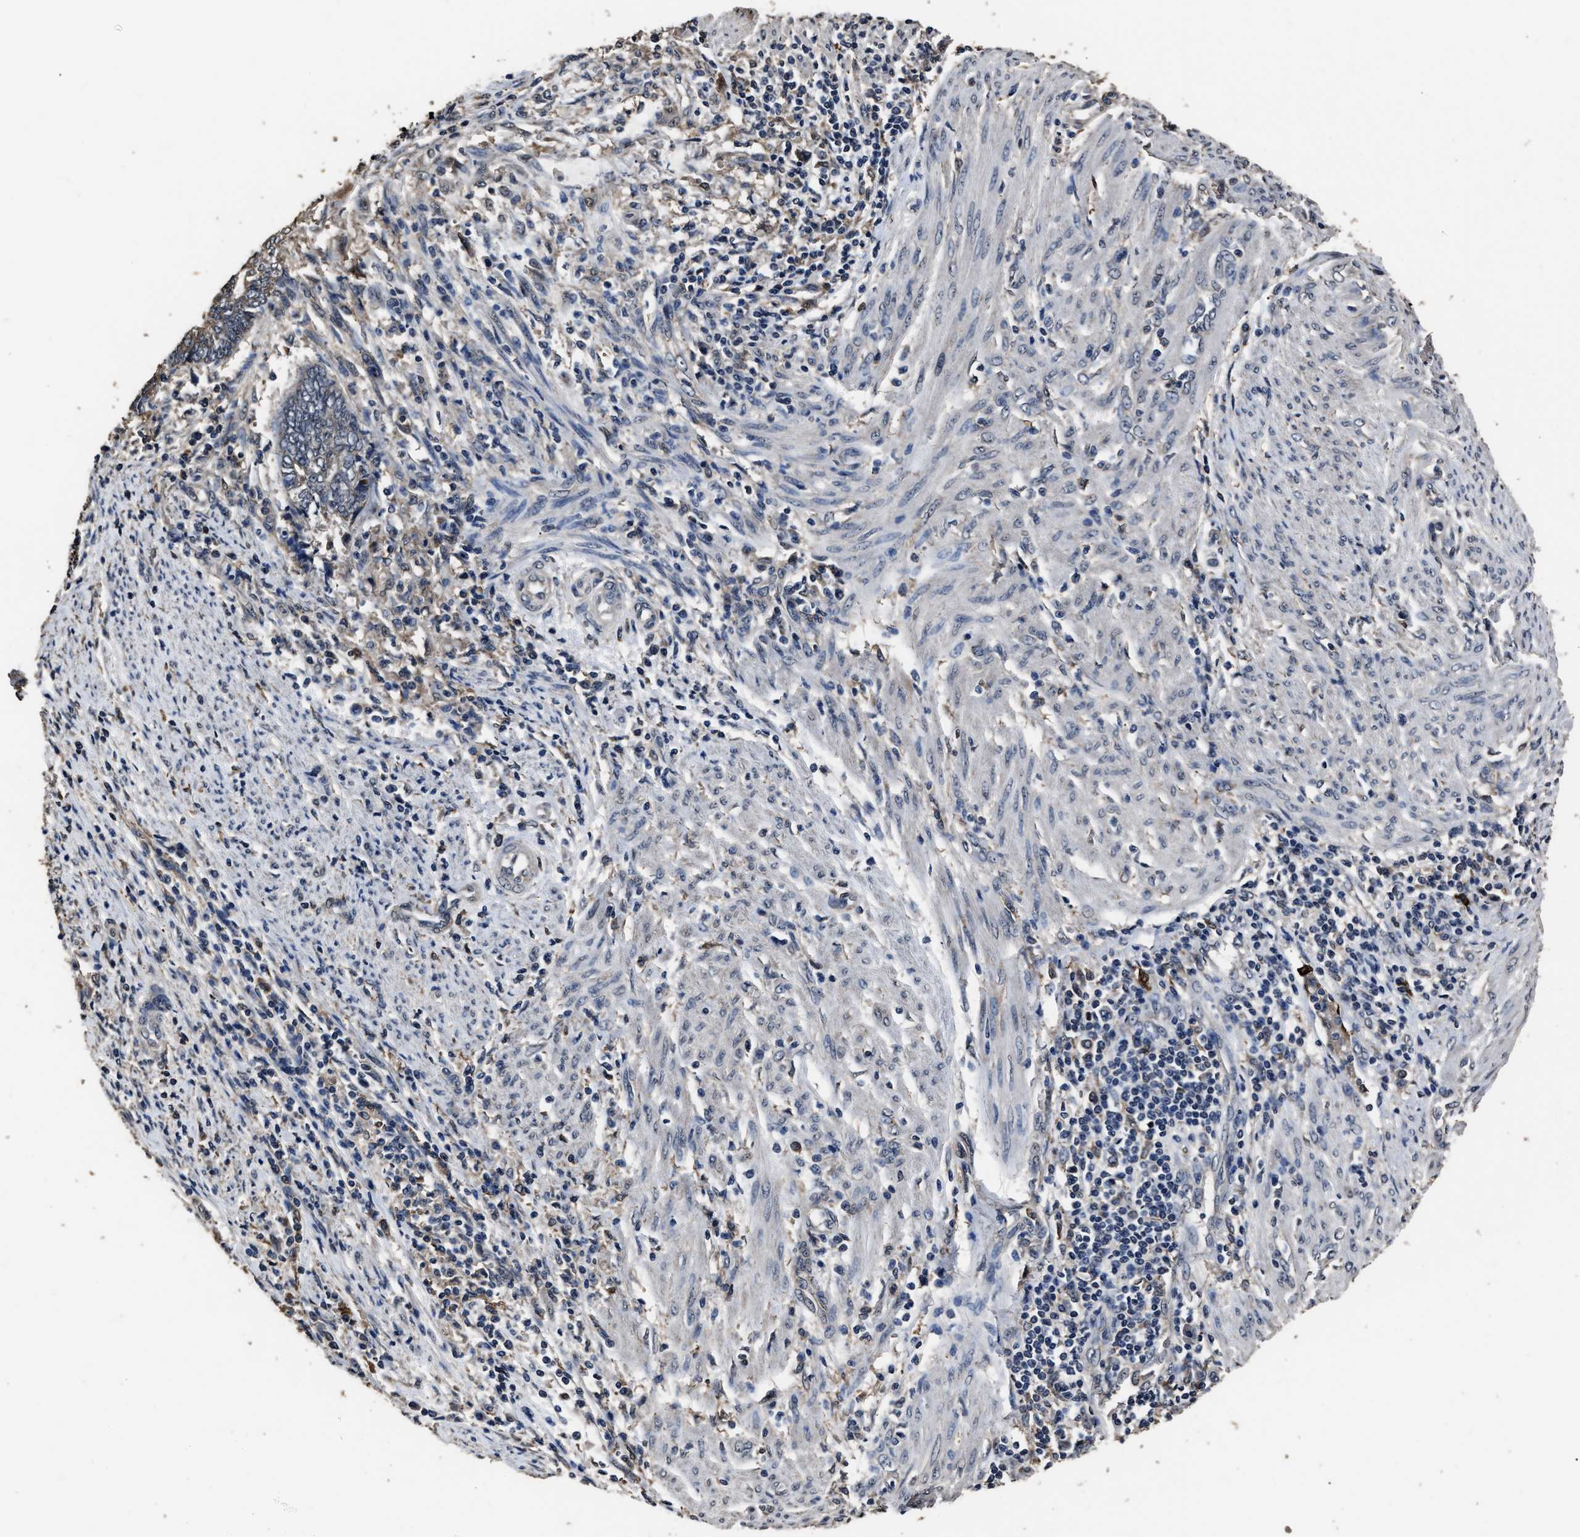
{"staining": {"intensity": "weak", "quantity": "25%-75%", "location": "cytoplasmic/membranous"}, "tissue": "endometrial cancer", "cell_type": "Tumor cells", "image_type": "cancer", "snomed": [{"axis": "morphology", "description": "Adenocarcinoma, NOS"}, {"axis": "topography", "description": "Uterus"}, {"axis": "topography", "description": "Endometrium"}], "caption": "An image of human adenocarcinoma (endometrial) stained for a protein displays weak cytoplasmic/membranous brown staining in tumor cells. (DAB (3,3'-diaminobenzidine) IHC with brightfield microscopy, high magnification).", "gene": "RSBN1L", "patient": {"sex": "female", "age": 70}}